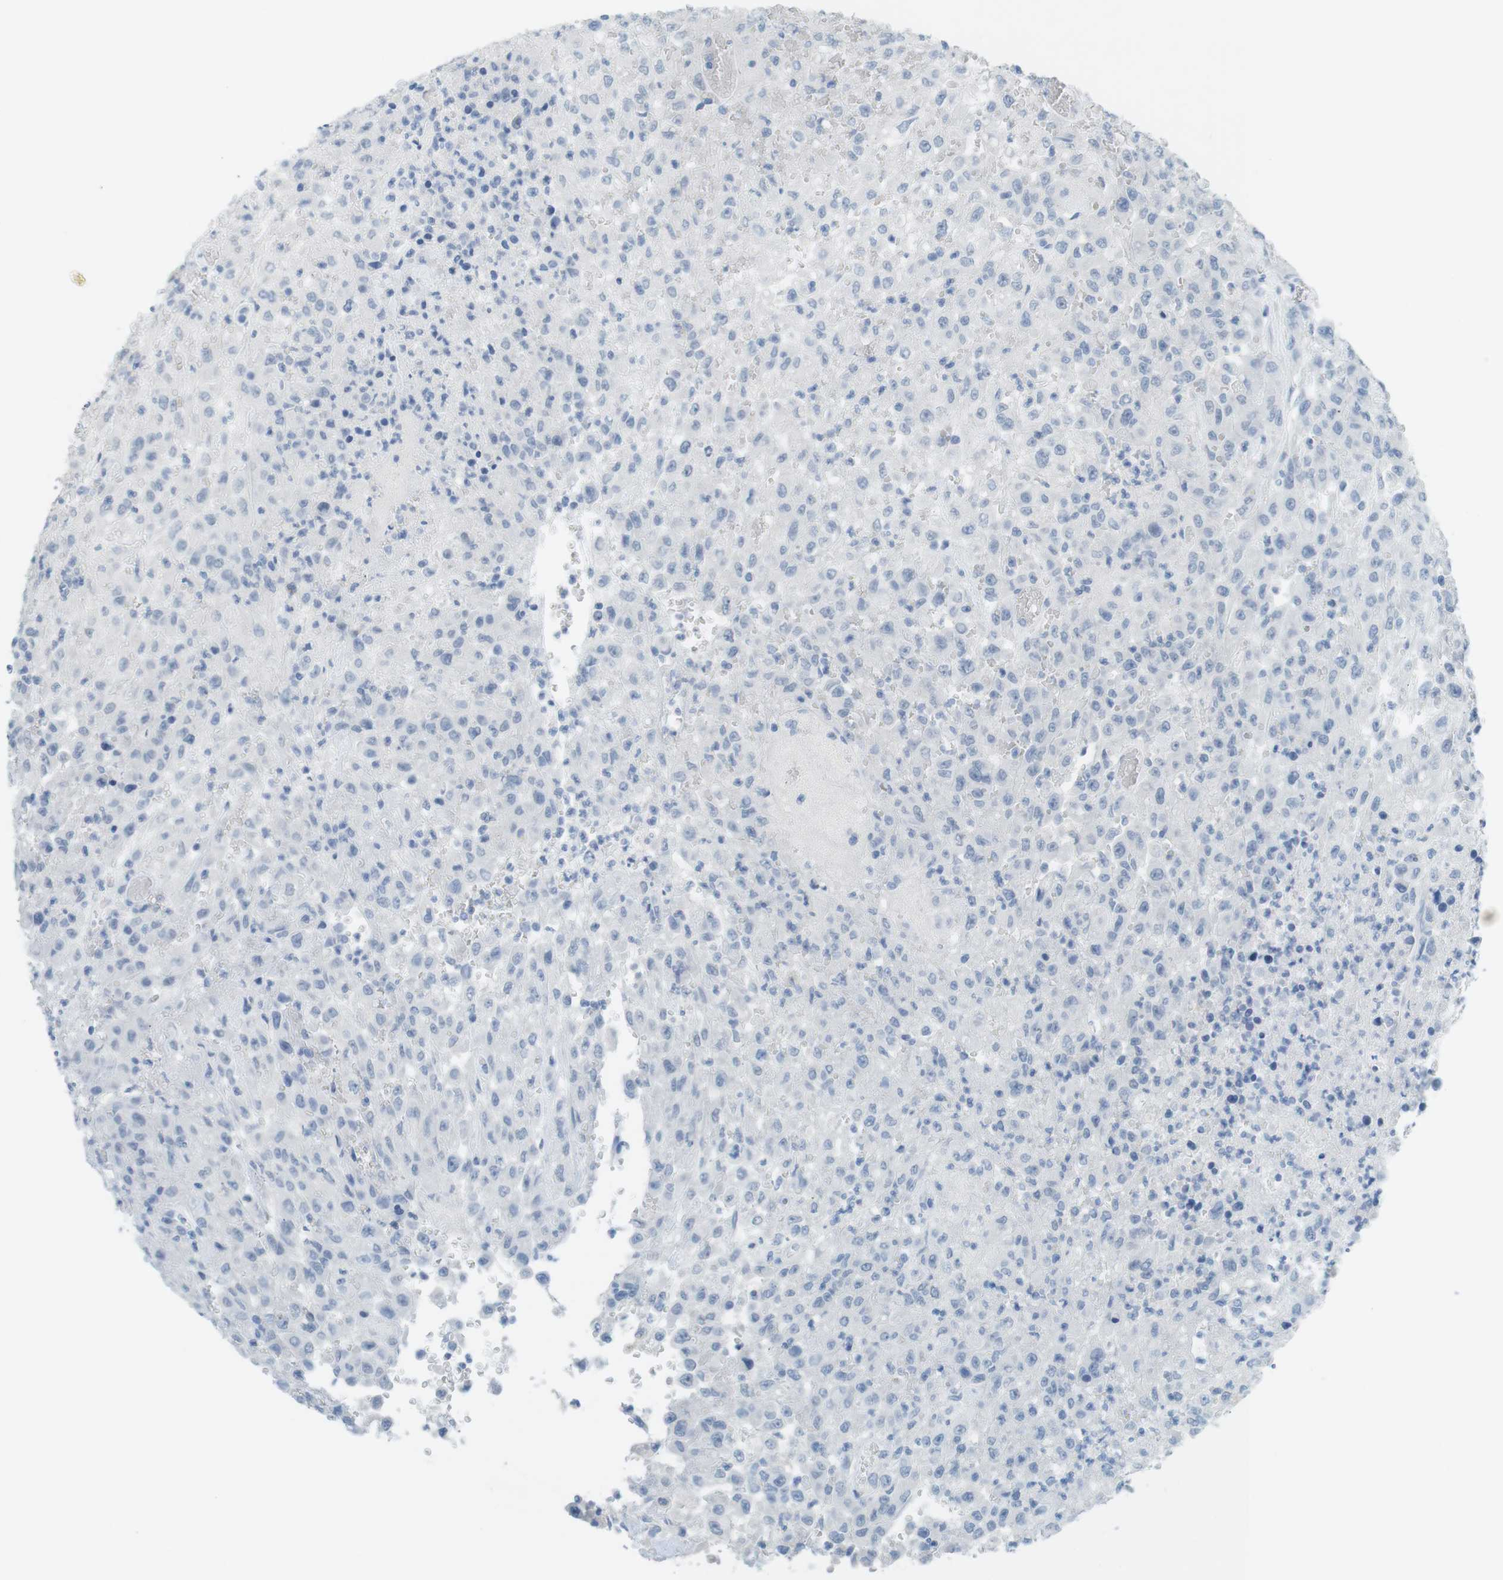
{"staining": {"intensity": "negative", "quantity": "none", "location": "none"}, "tissue": "urothelial cancer", "cell_type": "Tumor cells", "image_type": "cancer", "snomed": [{"axis": "morphology", "description": "Urothelial carcinoma, High grade"}, {"axis": "topography", "description": "Urinary bladder"}], "caption": "A high-resolution image shows immunohistochemistry staining of urothelial cancer, which demonstrates no significant positivity in tumor cells.", "gene": "YIPF1", "patient": {"sex": "male", "age": 46}}